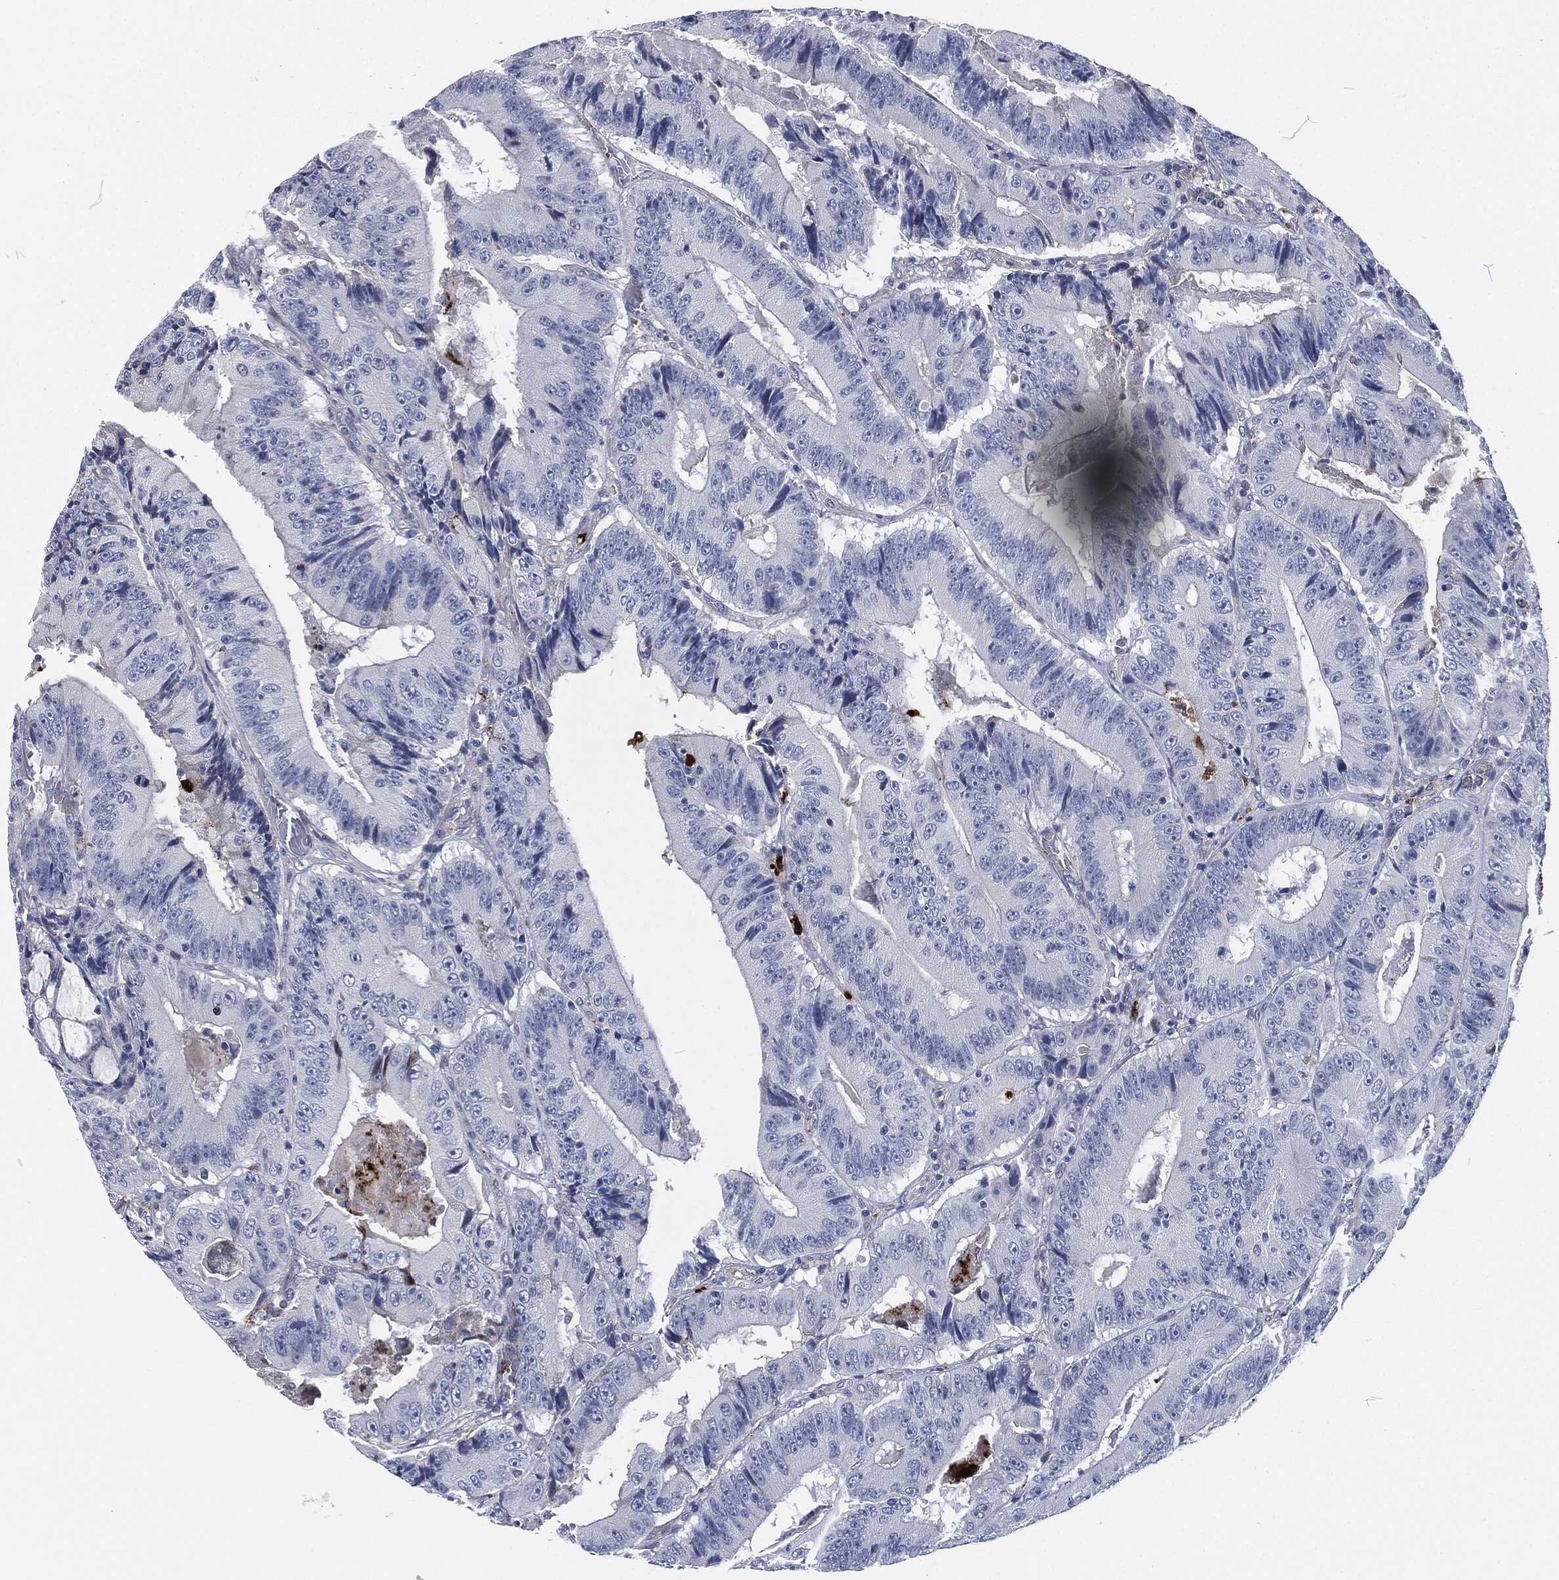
{"staining": {"intensity": "negative", "quantity": "none", "location": "none"}, "tissue": "colorectal cancer", "cell_type": "Tumor cells", "image_type": "cancer", "snomed": [{"axis": "morphology", "description": "Adenocarcinoma, NOS"}, {"axis": "topography", "description": "Colon"}], "caption": "Immunohistochemical staining of colorectal adenocarcinoma exhibits no significant expression in tumor cells.", "gene": "MPO", "patient": {"sex": "female", "age": 86}}